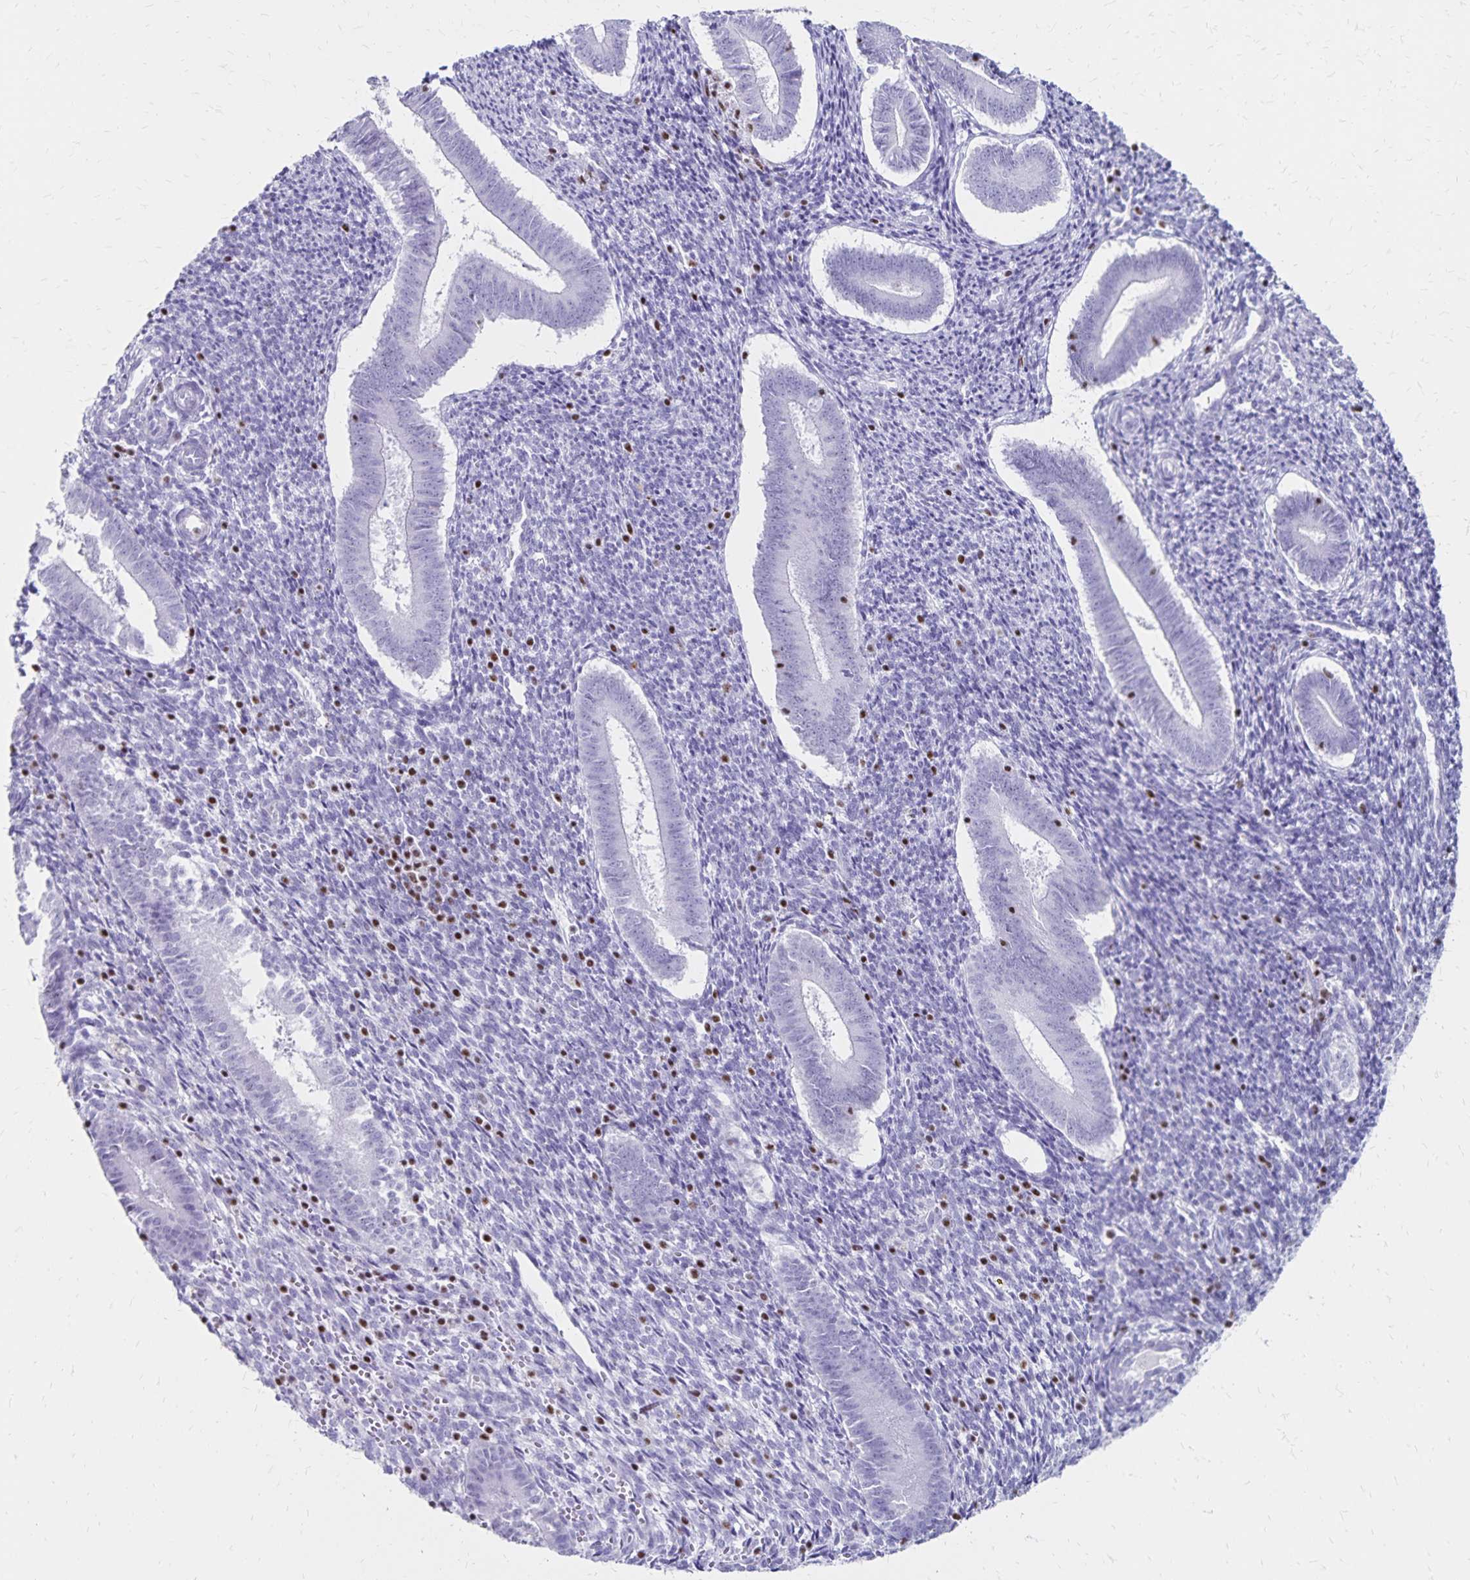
{"staining": {"intensity": "negative", "quantity": "none", "location": "none"}, "tissue": "endometrium", "cell_type": "Cells in endometrial stroma", "image_type": "normal", "snomed": [{"axis": "morphology", "description": "Normal tissue, NOS"}, {"axis": "topography", "description": "Endometrium"}], "caption": "Immunohistochemistry (IHC) image of normal endometrium stained for a protein (brown), which reveals no staining in cells in endometrial stroma.", "gene": "IKZF1", "patient": {"sex": "female", "age": 25}}